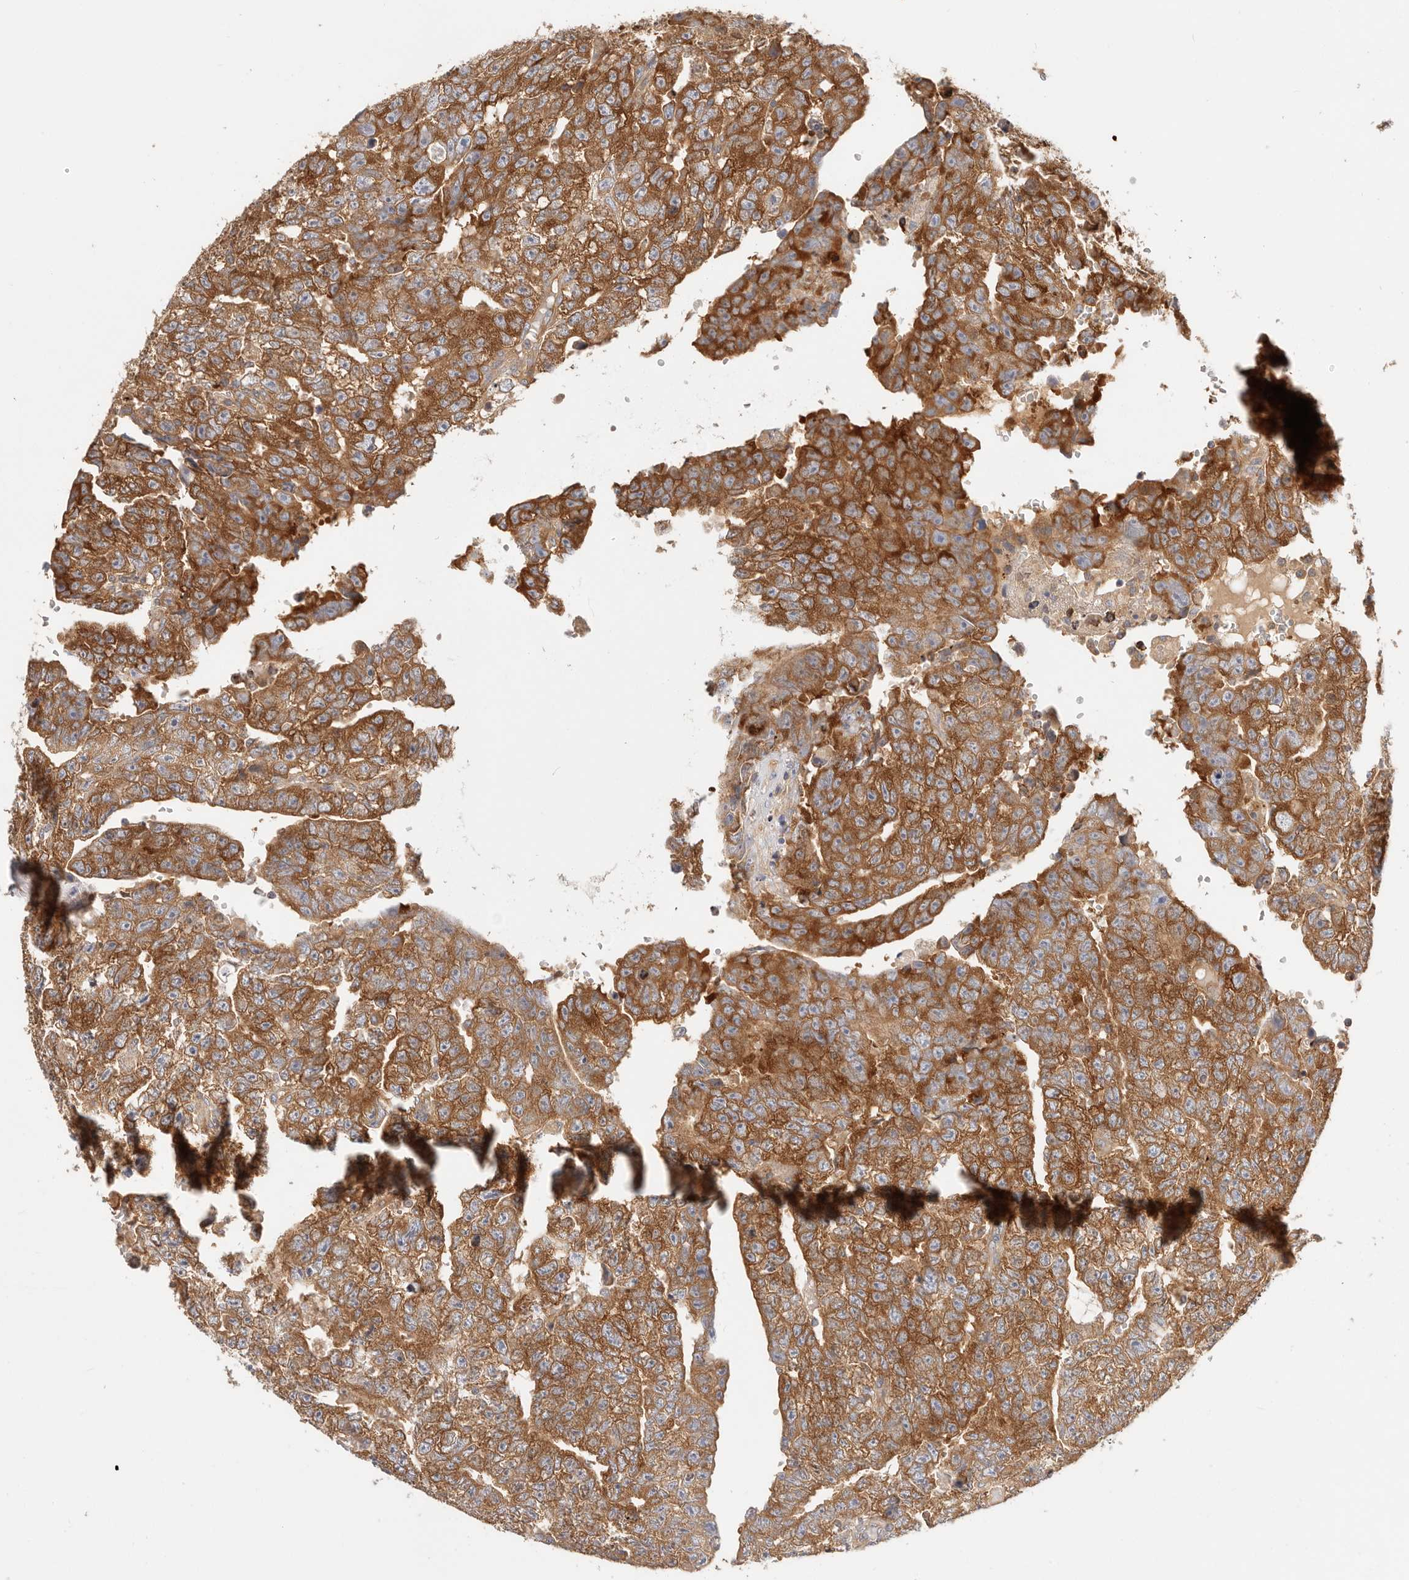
{"staining": {"intensity": "strong", "quantity": ">75%", "location": "cytoplasmic/membranous"}, "tissue": "testis cancer", "cell_type": "Tumor cells", "image_type": "cancer", "snomed": [{"axis": "morphology", "description": "Carcinoma, Embryonal, NOS"}, {"axis": "topography", "description": "Testis"}], "caption": "An image of human testis cancer (embryonal carcinoma) stained for a protein demonstrates strong cytoplasmic/membranous brown staining in tumor cells.", "gene": "KCMF1", "patient": {"sex": "male", "age": 25}}